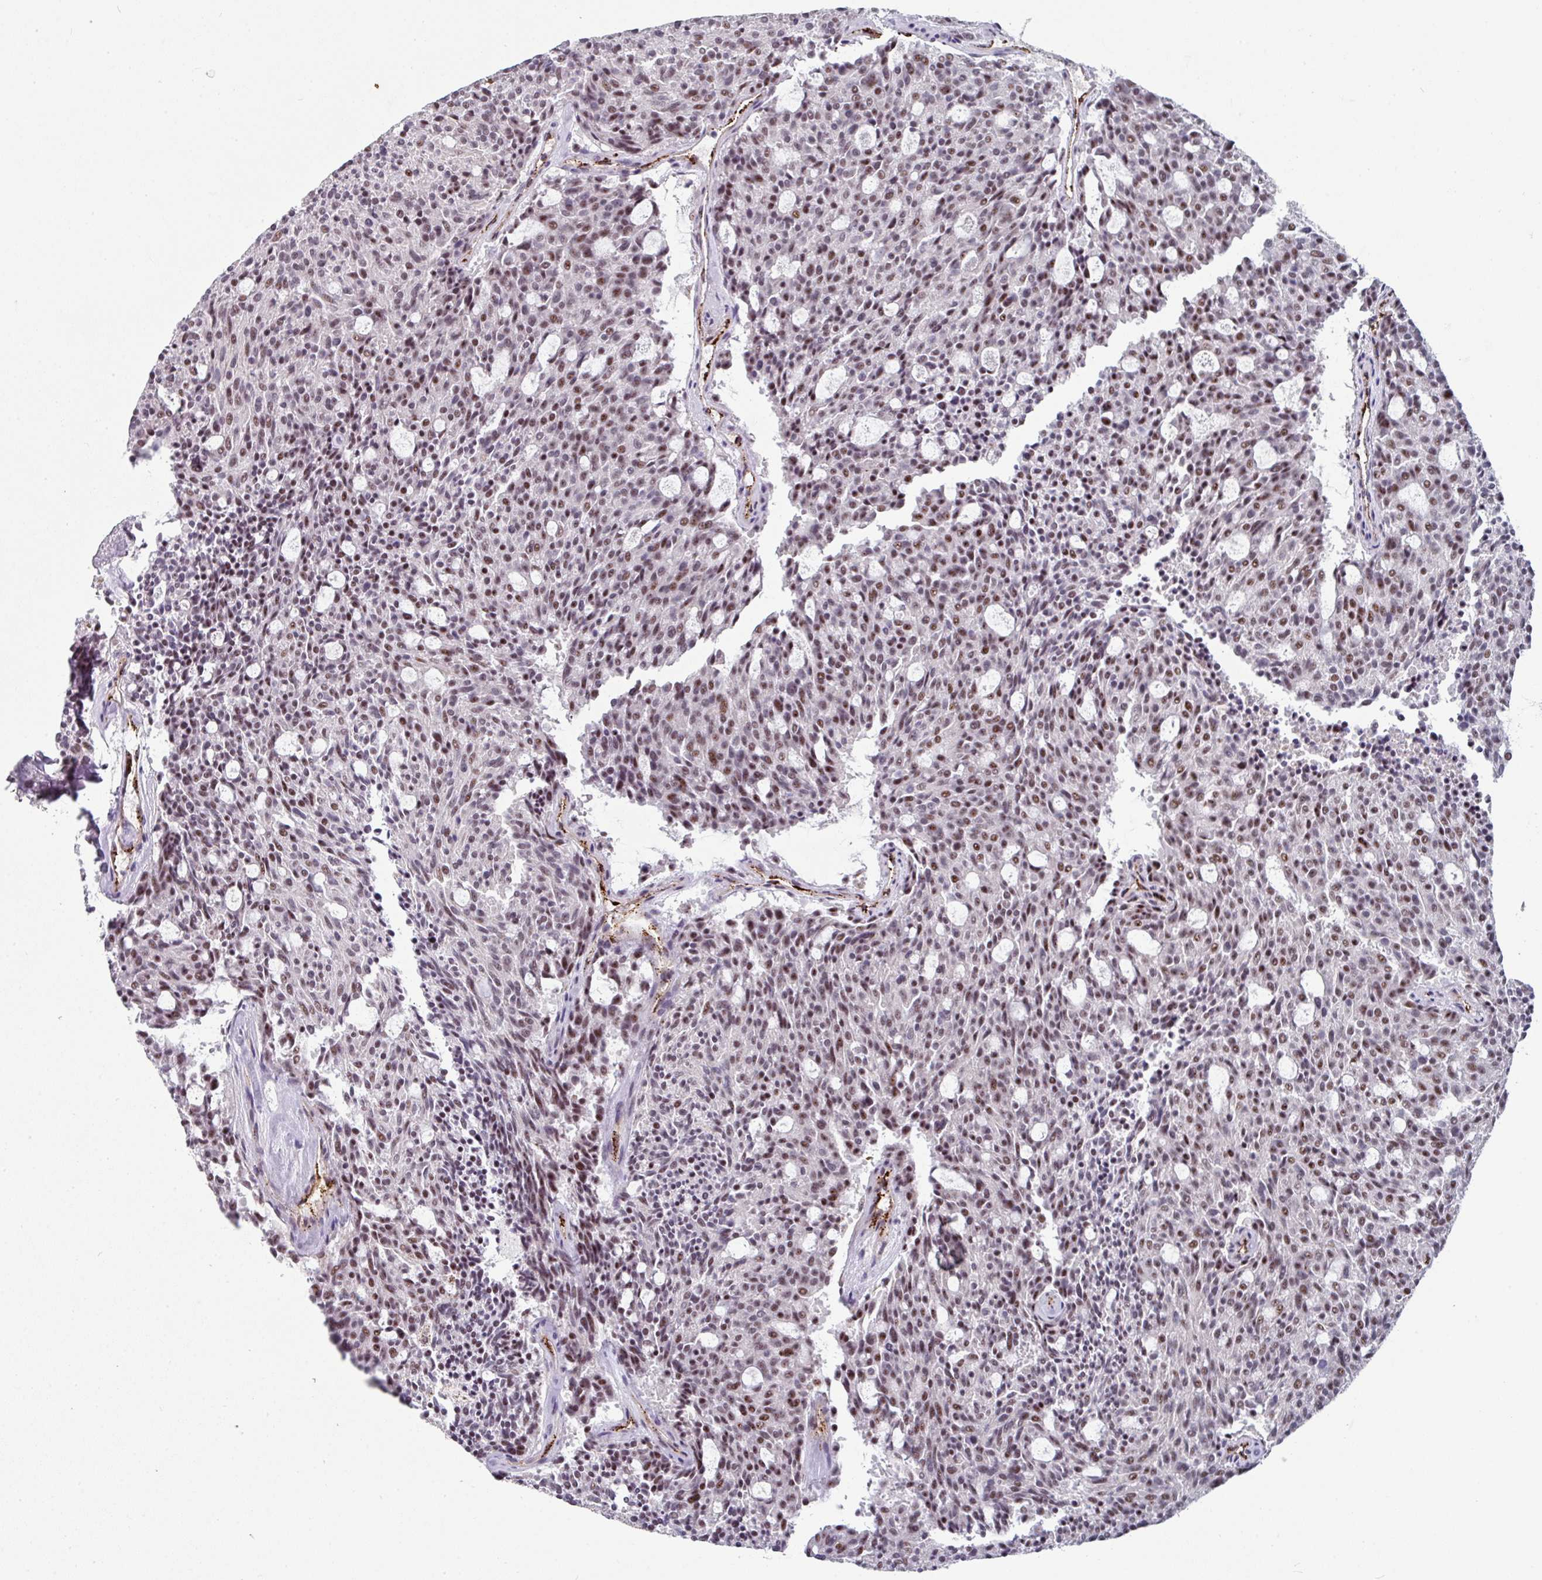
{"staining": {"intensity": "moderate", "quantity": "25%-75%", "location": "nuclear"}, "tissue": "carcinoid", "cell_type": "Tumor cells", "image_type": "cancer", "snomed": [{"axis": "morphology", "description": "Carcinoid, malignant, NOS"}, {"axis": "topography", "description": "Pancreas"}], "caption": "The image shows a brown stain indicating the presence of a protein in the nuclear of tumor cells in carcinoid. The staining is performed using DAB (3,3'-diaminobenzidine) brown chromogen to label protein expression. The nuclei are counter-stained blue using hematoxylin.", "gene": "SIDT2", "patient": {"sex": "female", "age": 54}}